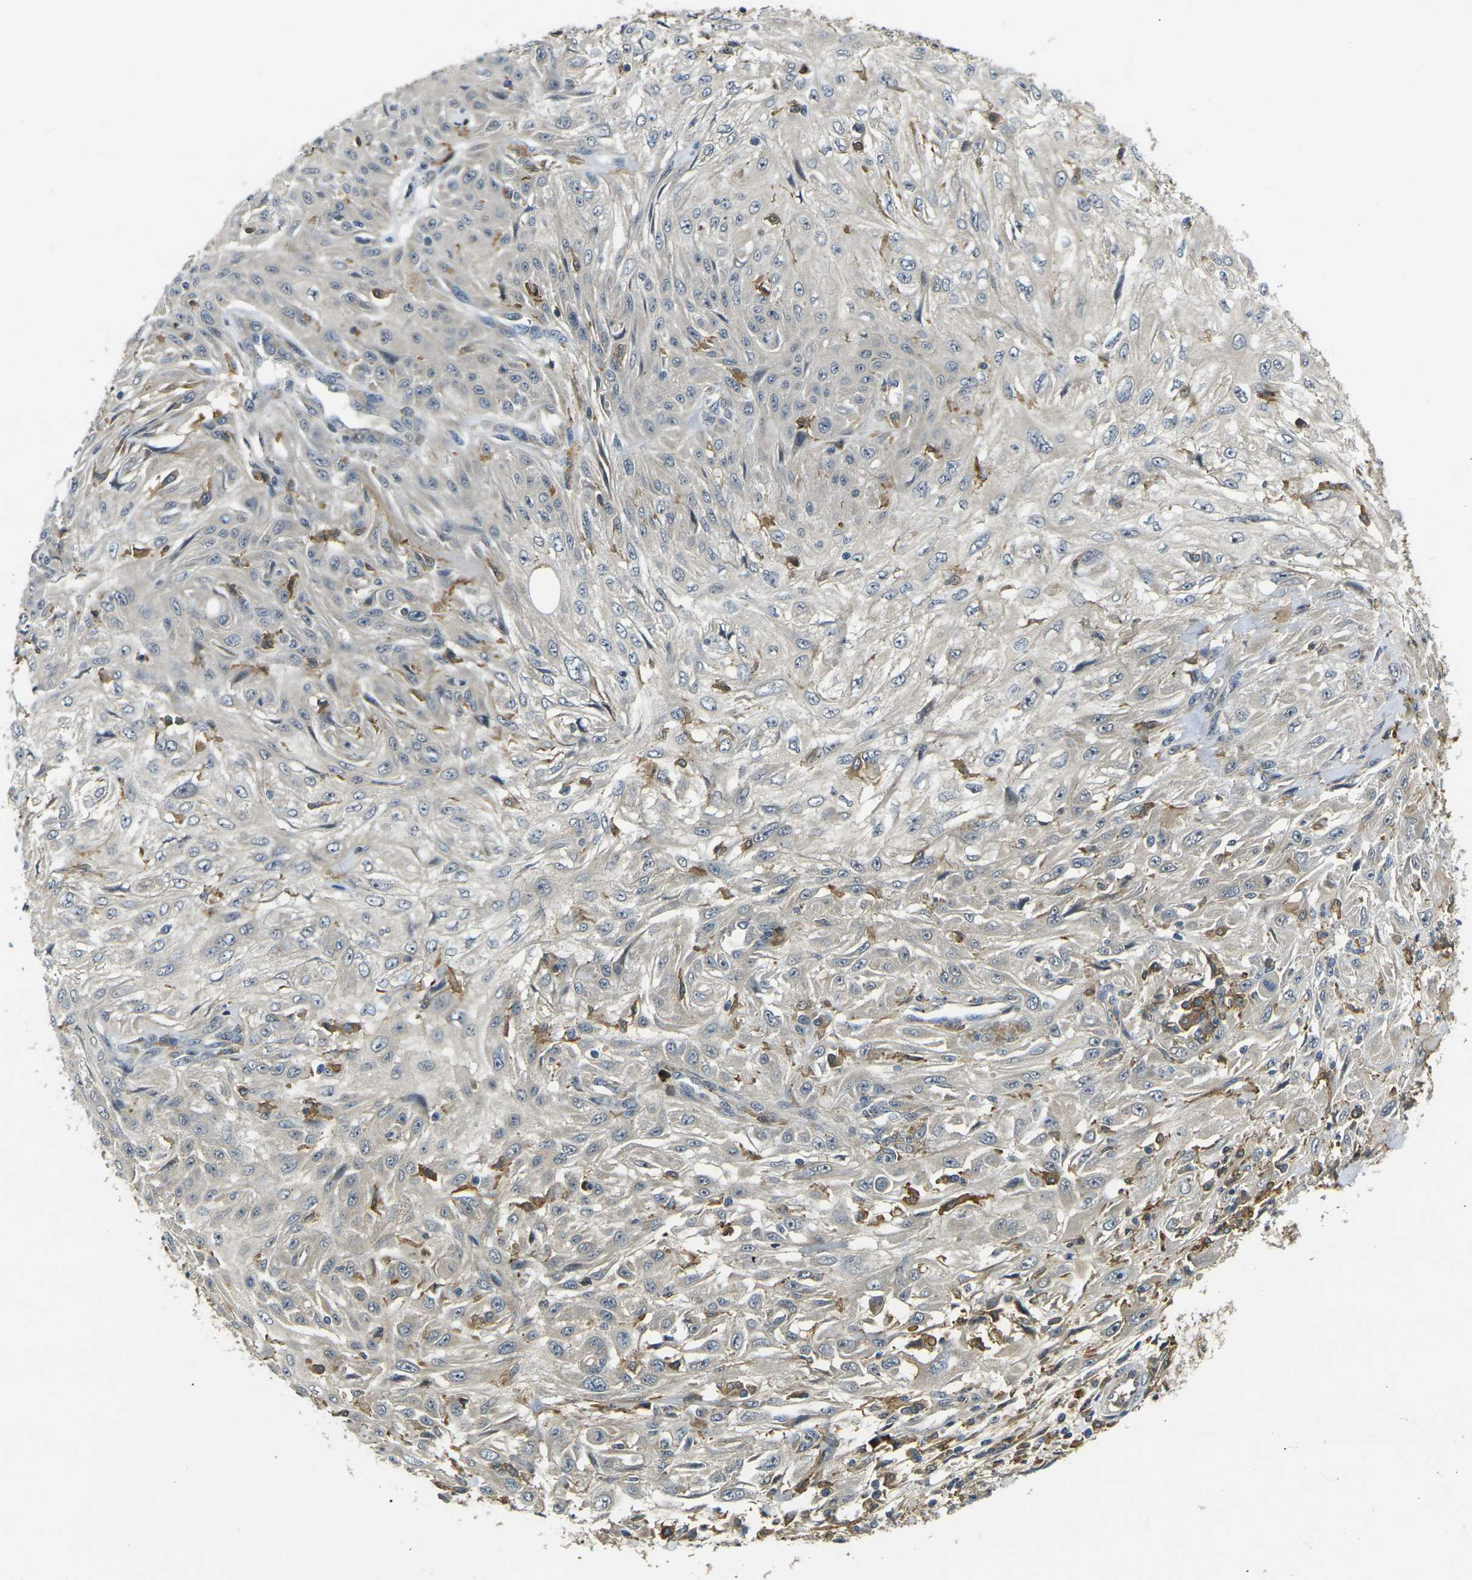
{"staining": {"intensity": "negative", "quantity": "none", "location": "none"}, "tissue": "skin cancer", "cell_type": "Tumor cells", "image_type": "cancer", "snomed": [{"axis": "morphology", "description": "Squamous cell carcinoma, NOS"}, {"axis": "topography", "description": "Skin"}], "caption": "Immunohistochemistry of skin squamous cell carcinoma reveals no expression in tumor cells.", "gene": "PIGL", "patient": {"sex": "male", "age": 75}}